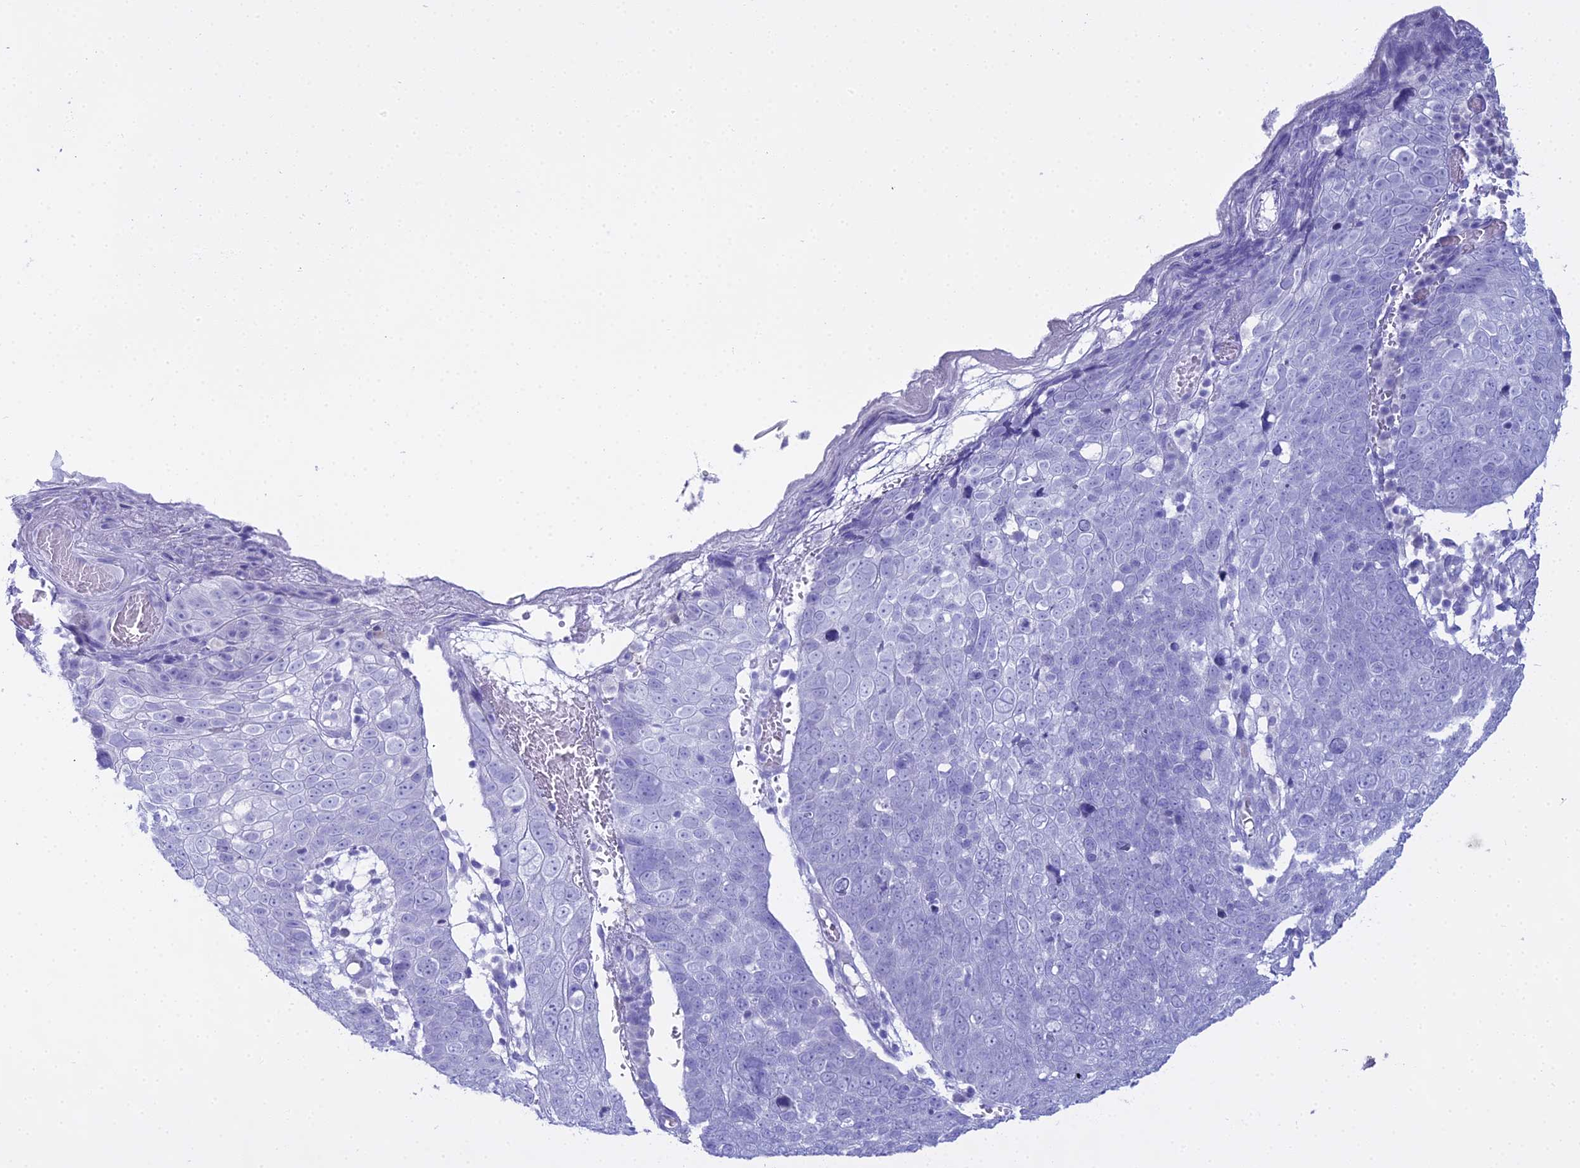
{"staining": {"intensity": "negative", "quantity": "none", "location": "none"}, "tissue": "skin cancer", "cell_type": "Tumor cells", "image_type": "cancer", "snomed": [{"axis": "morphology", "description": "Squamous cell carcinoma, NOS"}, {"axis": "topography", "description": "Skin"}], "caption": "High magnification brightfield microscopy of skin squamous cell carcinoma stained with DAB (brown) and counterstained with hematoxylin (blue): tumor cells show no significant positivity.", "gene": "CGB2", "patient": {"sex": "male", "age": 71}}